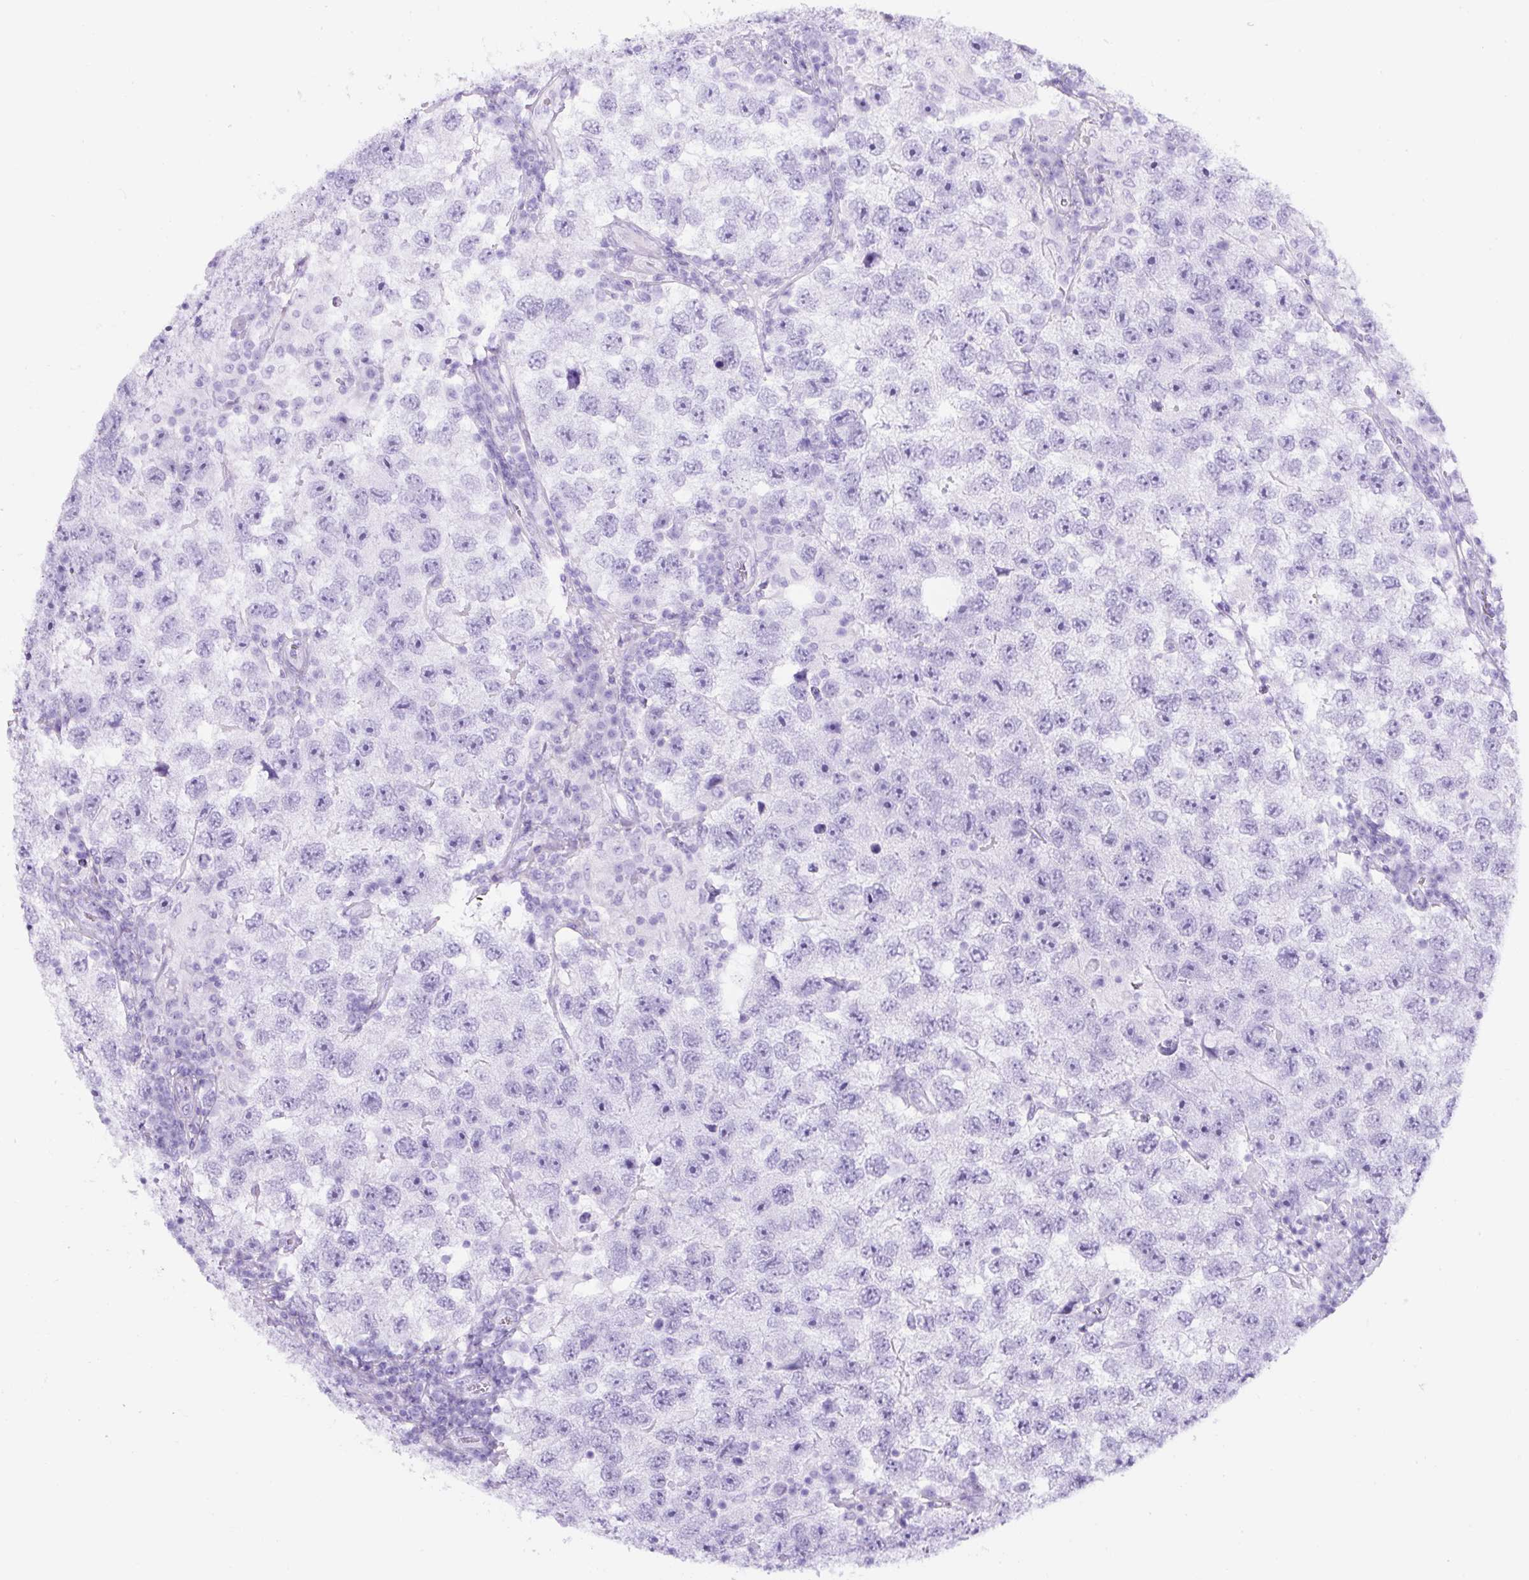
{"staining": {"intensity": "negative", "quantity": "none", "location": "none"}, "tissue": "testis cancer", "cell_type": "Tumor cells", "image_type": "cancer", "snomed": [{"axis": "morphology", "description": "Seminoma, NOS"}, {"axis": "topography", "description": "Testis"}], "caption": "This is an IHC photomicrograph of testis cancer. There is no staining in tumor cells.", "gene": "TMEM200B", "patient": {"sex": "male", "age": 26}}